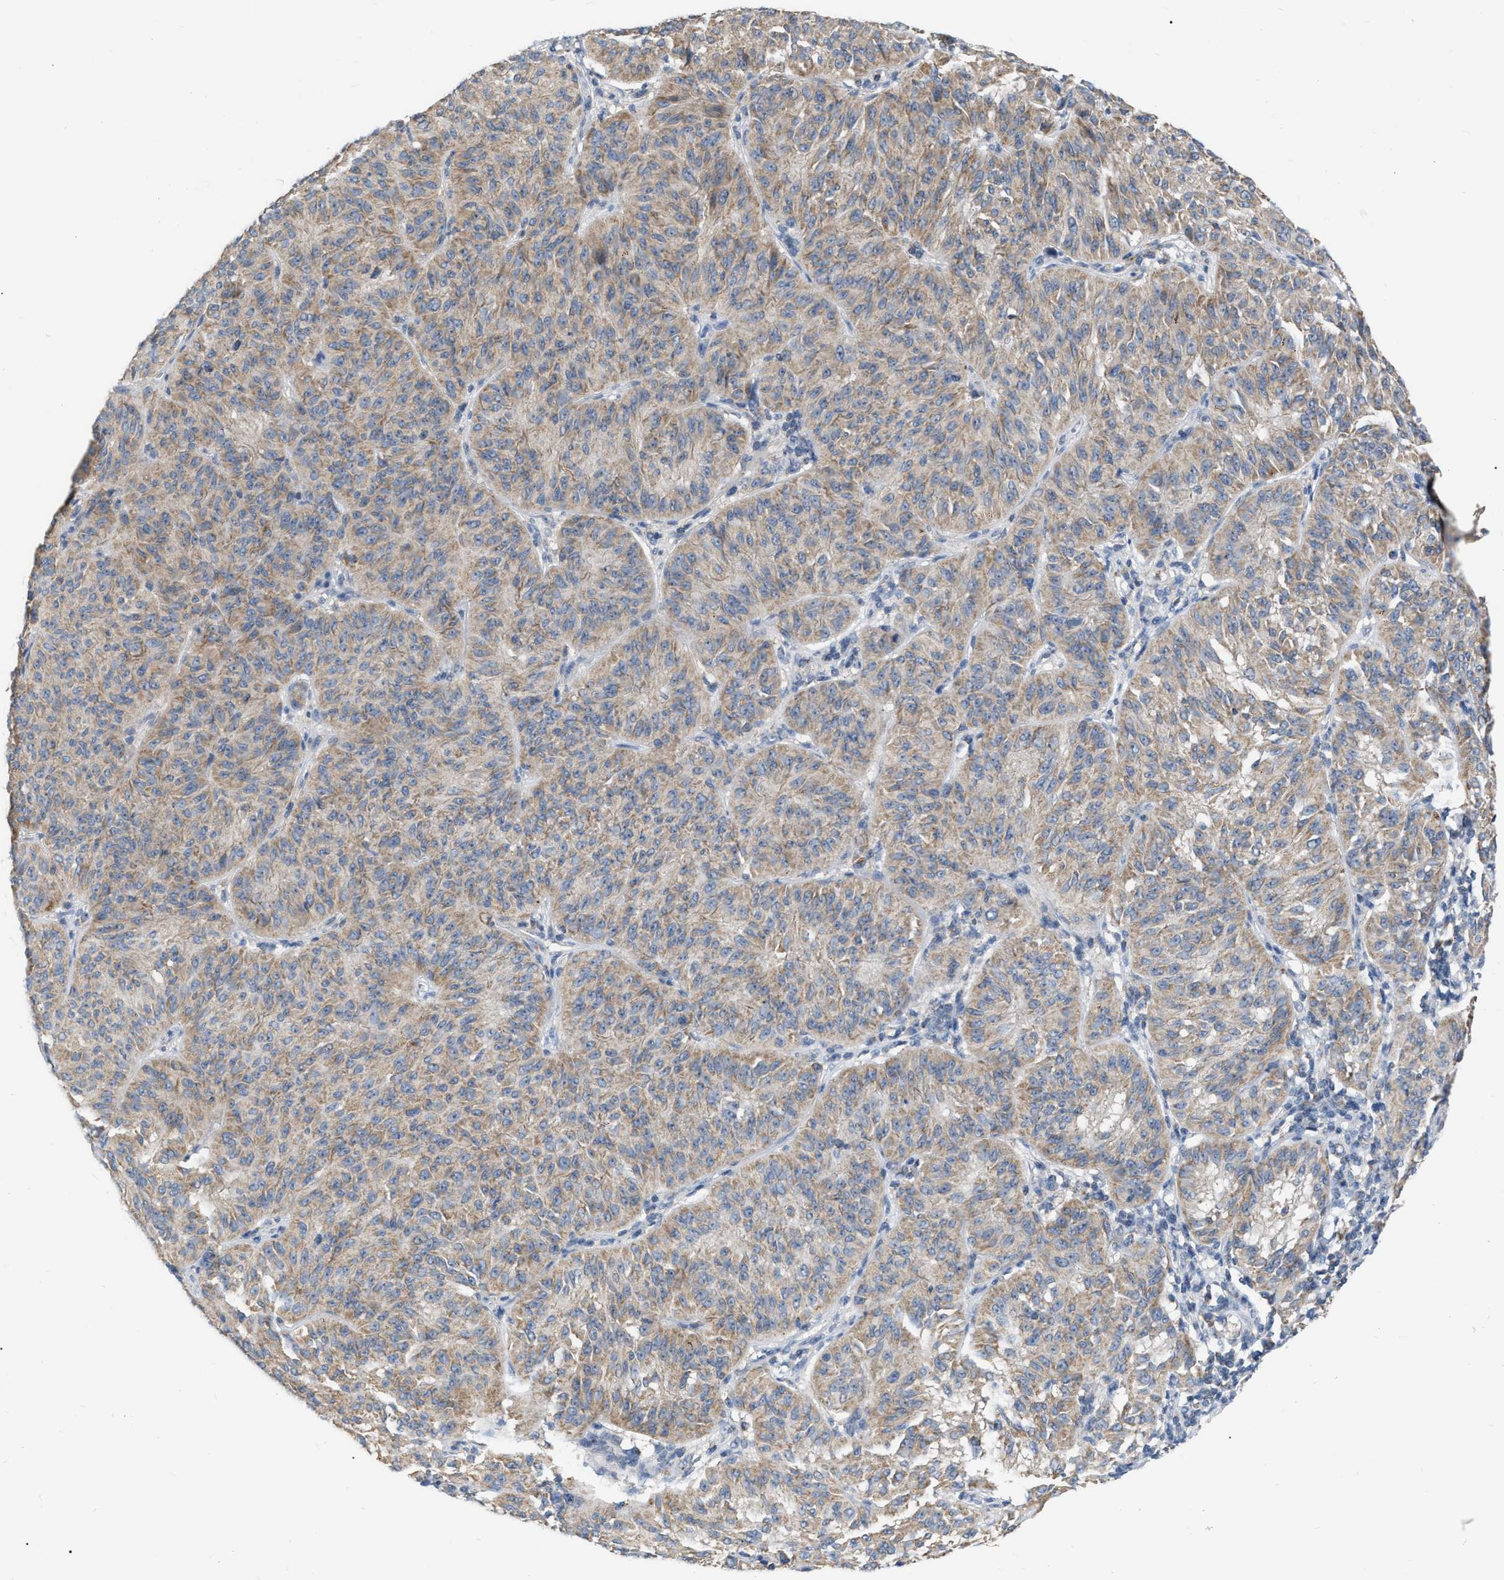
{"staining": {"intensity": "weak", "quantity": "25%-75%", "location": "cytoplasmic/membranous"}, "tissue": "melanoma", "cell_type": "Tumor cells", "image_type": "cancer", "snomed": [{"axis": "morphology", "description": "Malignant melanoma, NOS"}, {"axis": "topography", "description": "Skin"}], "caption": "The histopathology image exhibits staining of melanoma, revealing weak cytoplasmic/membranous protein expression (brown color) within tumor cells.", "gene": "DDX56", "patient": {"sex": "female", "age": 72}}